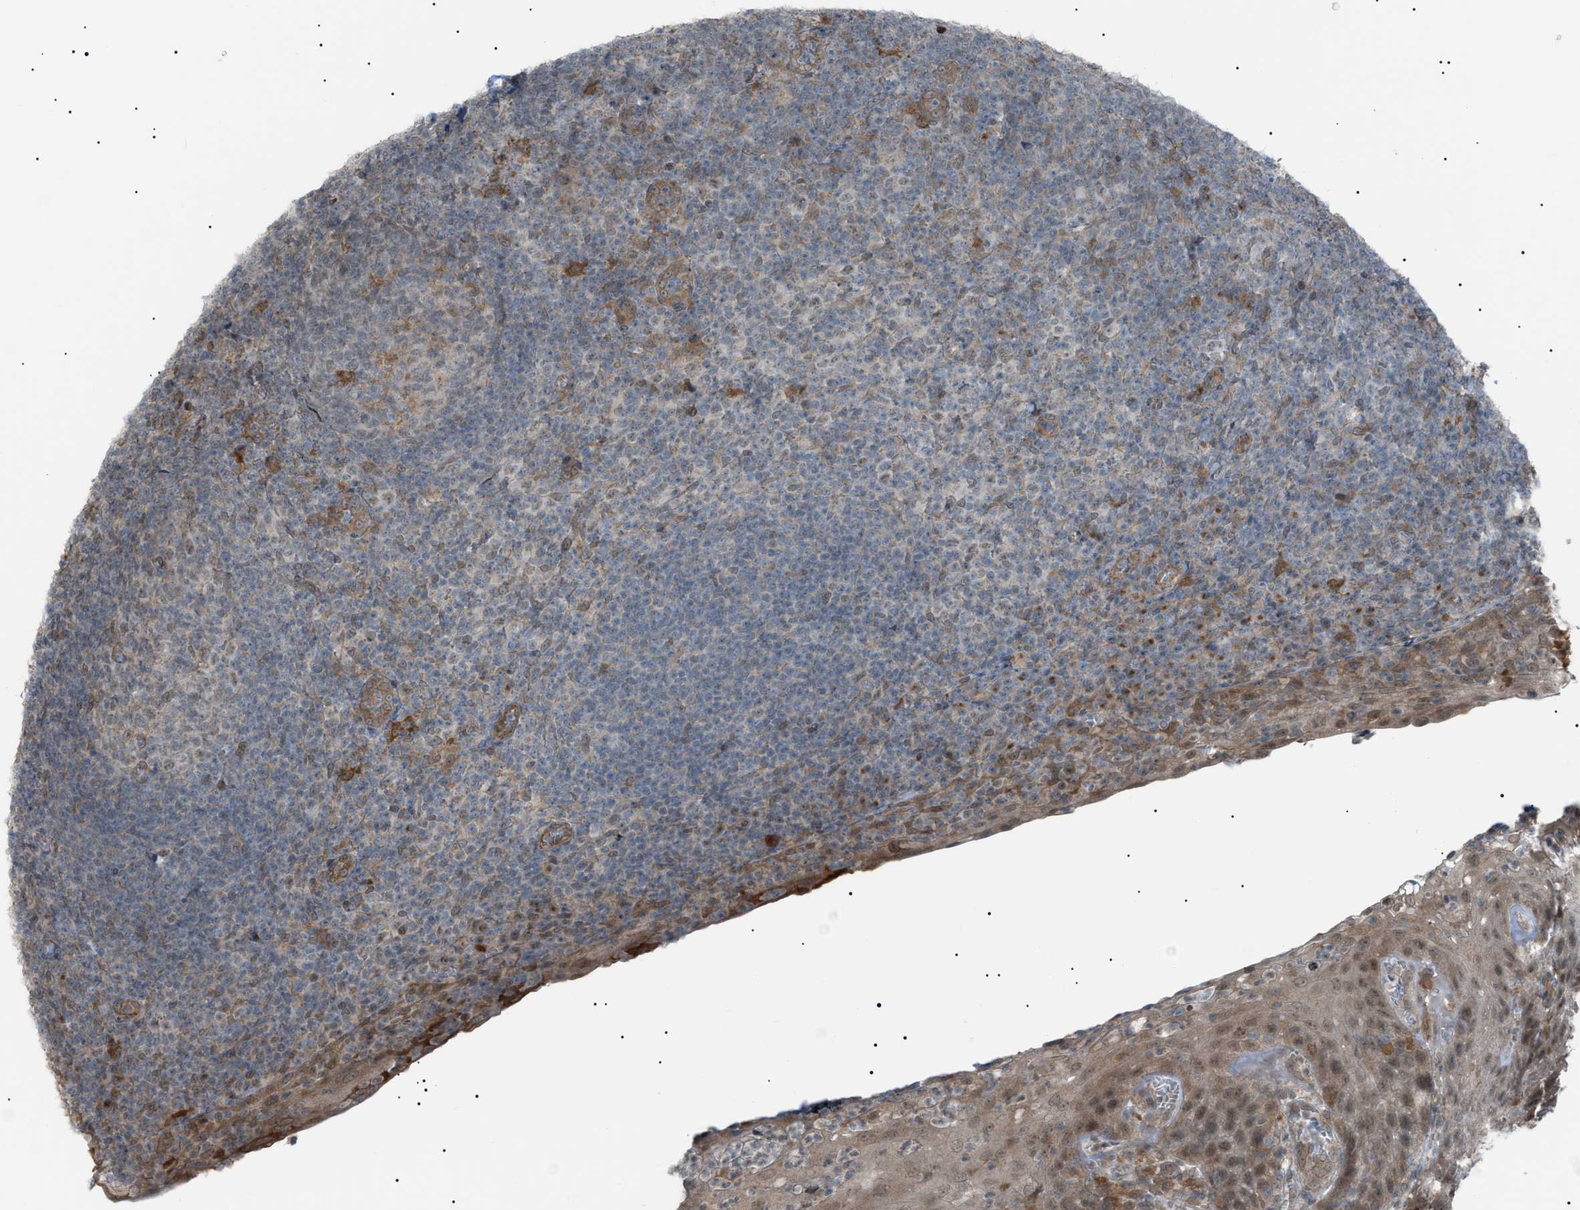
{"staining": {"intensity": "weak", "quantity": ">75%", "location": "cytoplasmic/membranous"}, "tissue": "tonsil", "cell_type": "Germinal center cells", "image_type": "normal", "snomed": [{"axis": "morphology", "description": "Normal tissue, NOS"}, {"axis": "topography", "description": "Tonsil"}], "caption": "The micrograph exhibits immunohistochemical staining of benign tonsil. There is weak cytoplasmic/membranous staining is present in about >75% of germinal center cells.", "gene": "LPIN2", "patient": {"sex": "male", "age": 37}}